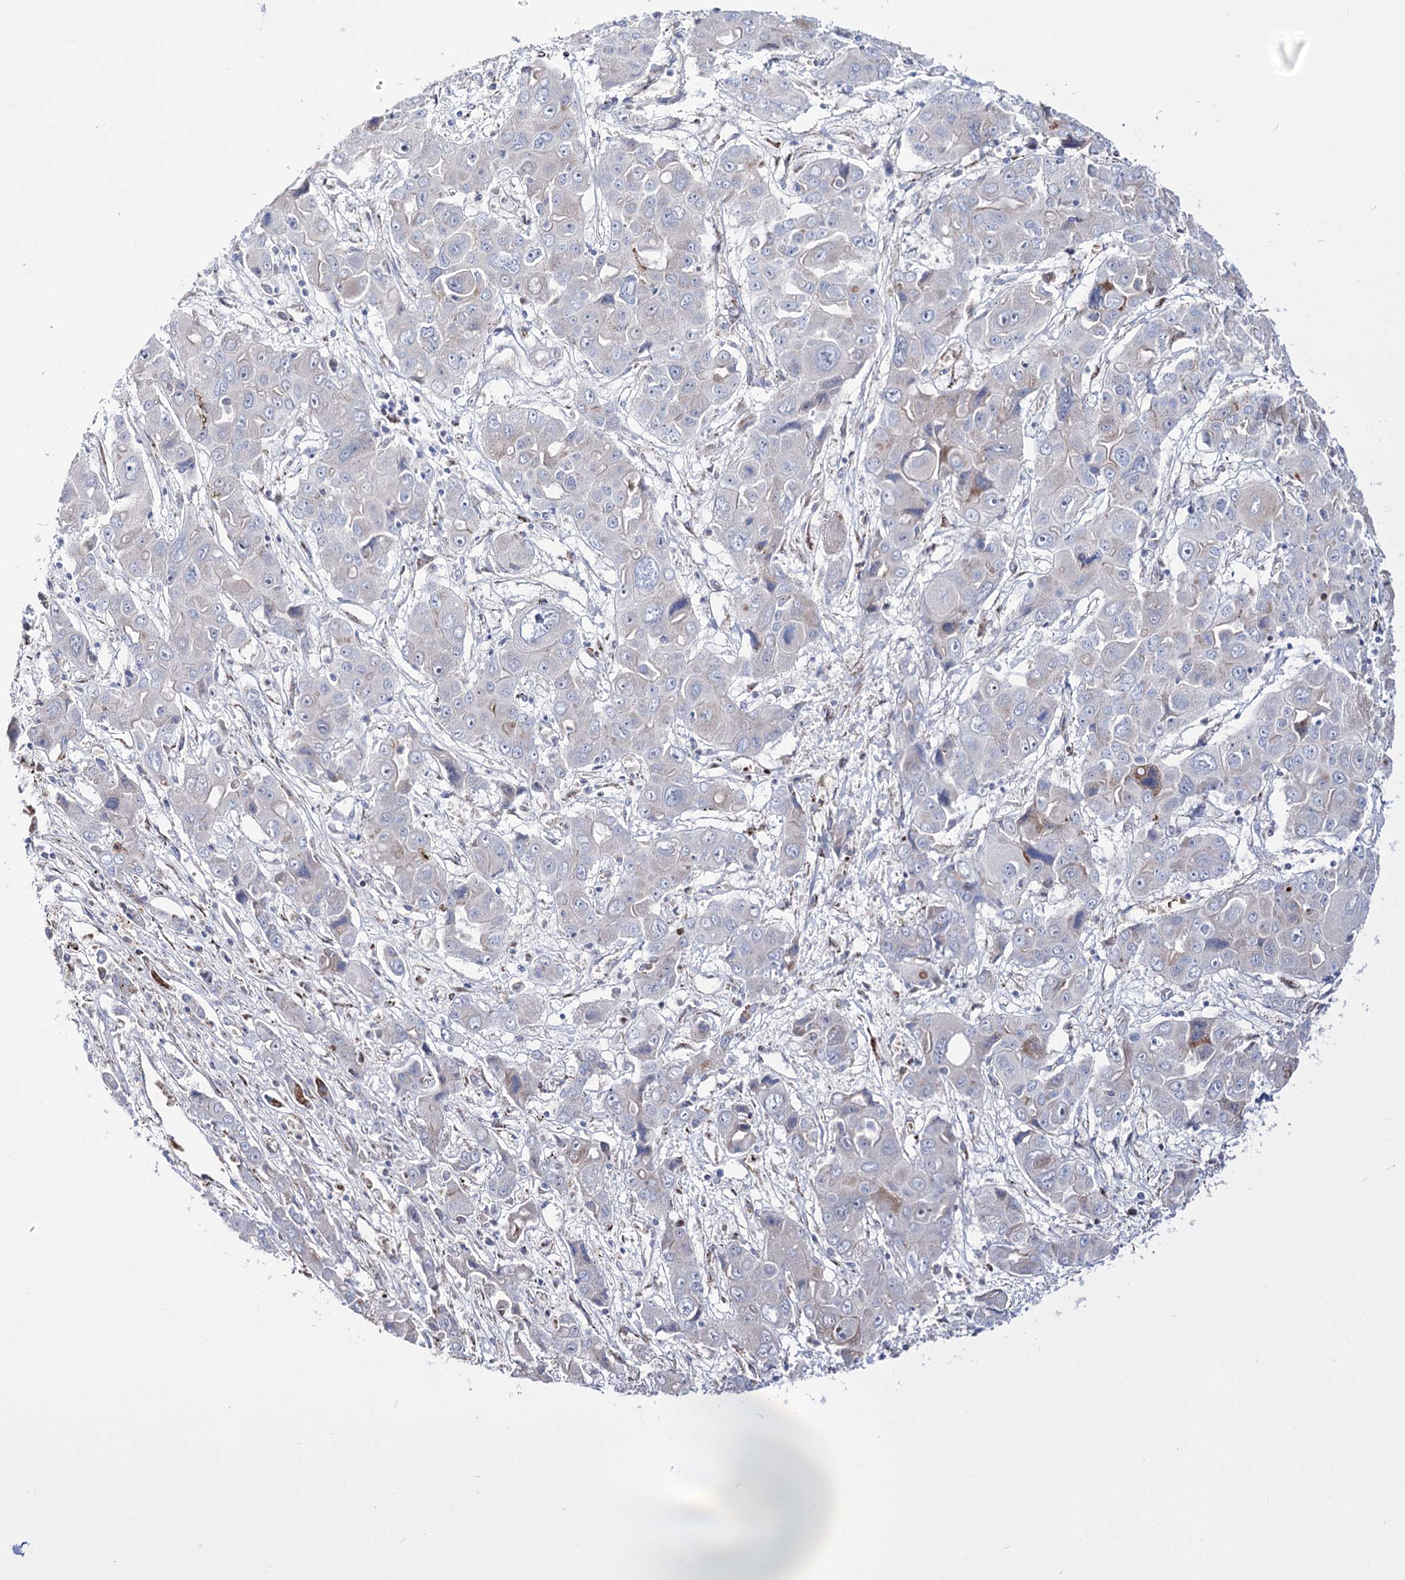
{"staining": {"intensity": "negative", "quantity": "none", "location": "none"}, "tissue": "liver cancer", "cell_type": "Tumor cells", "image_type": "cancer", "snomed": [{"axis": "morphology", "description": "Cholangiocarcinoma"}, {"axis": "topography", "description": "Liver"}], "caption": "Micrograph shows no significant protein positivity in tumor cells of liver cholangiocarcinoma. Nuclei are stained in blue.", "gene": "OSBPL5", "patient": {"sex": "male", "age": 67}}